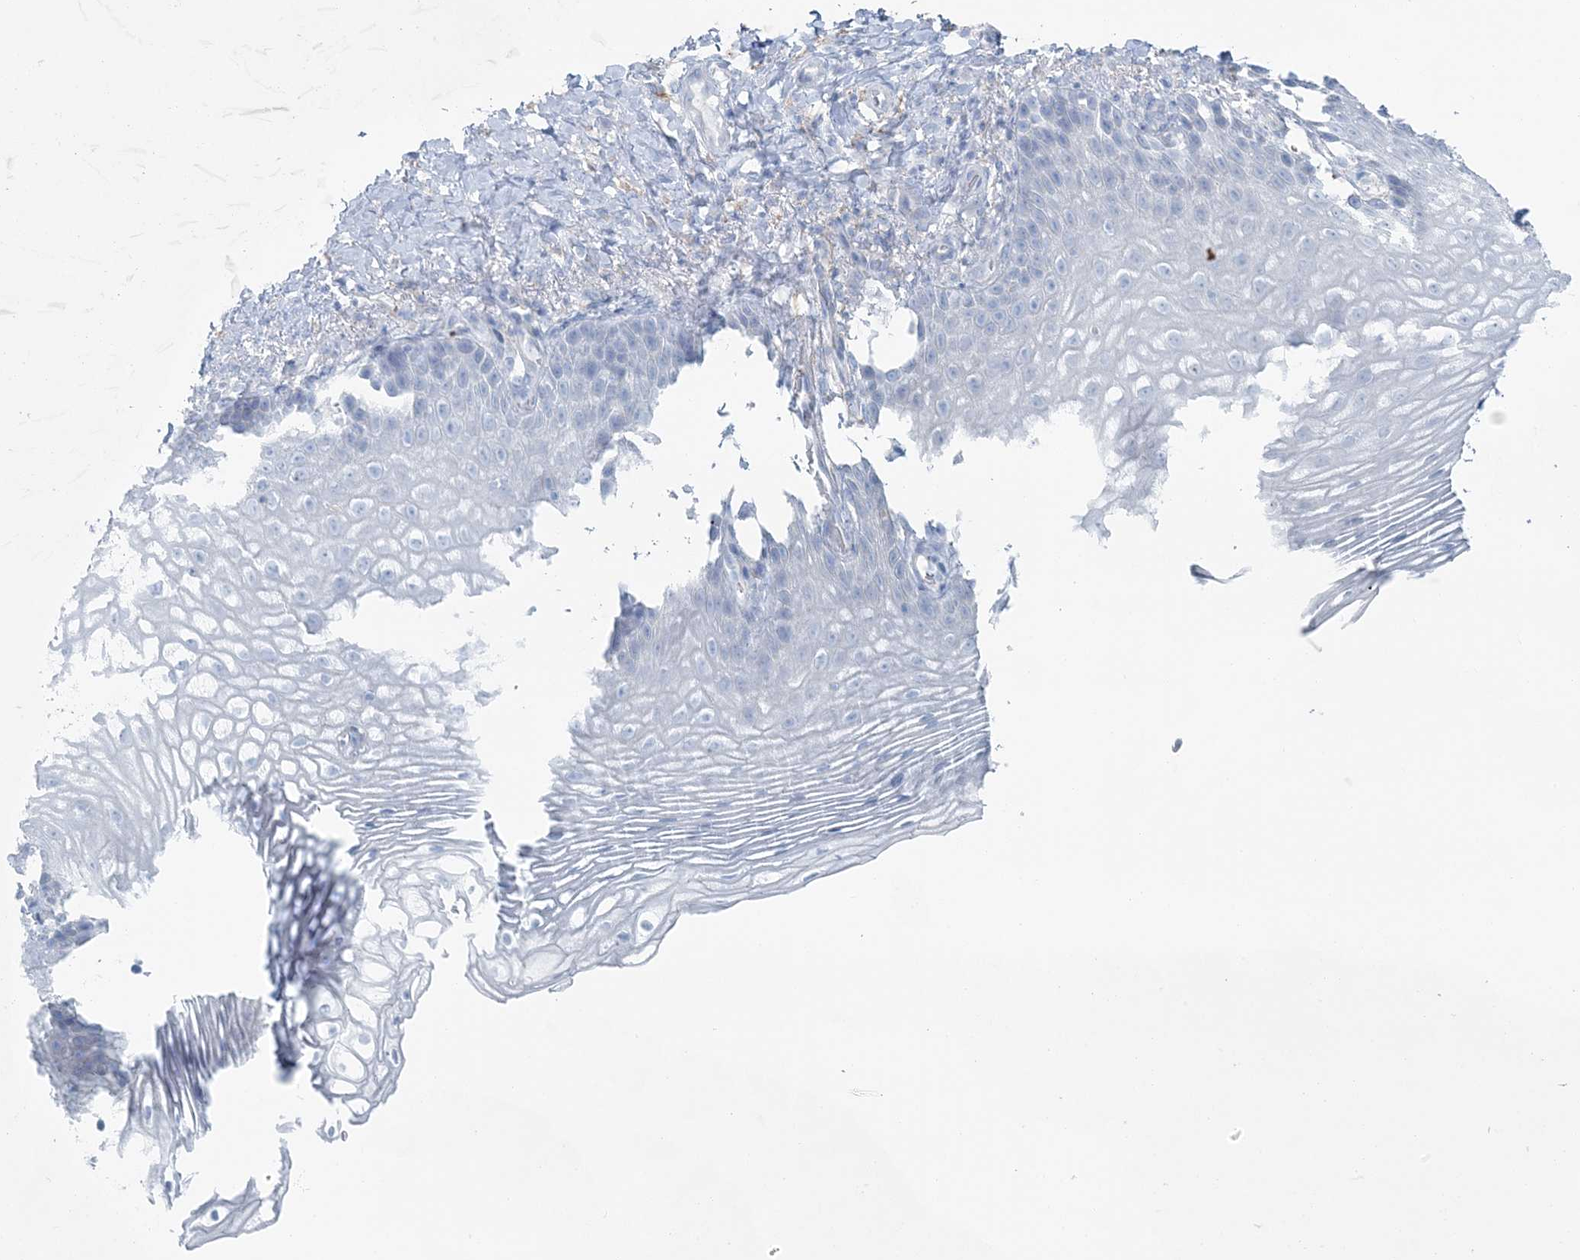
{"staining": {"intensity": "negative", "quantity": "none", "location": "none"}, "tissue": "vagina", "cell_type": "Squamous epithelial cells", "image_type": "normal", "snomed": [{"axis": "morphology", "description": "Normal tissue, NOS"}, {"axis": "topography", "description": "Vagina"}], "caption": "The photomicrograph exhibits no significant positivity in squamous epithelial cells of vagina. Brightfield microscopy of immunohistochemistry stained with DAB (3,3'-diaminobenzidine) (brown) and hematoxylin (blue), captured at high magnification.", "gene": "SNX2", "patient": {"sex": "female", "age": 60}}